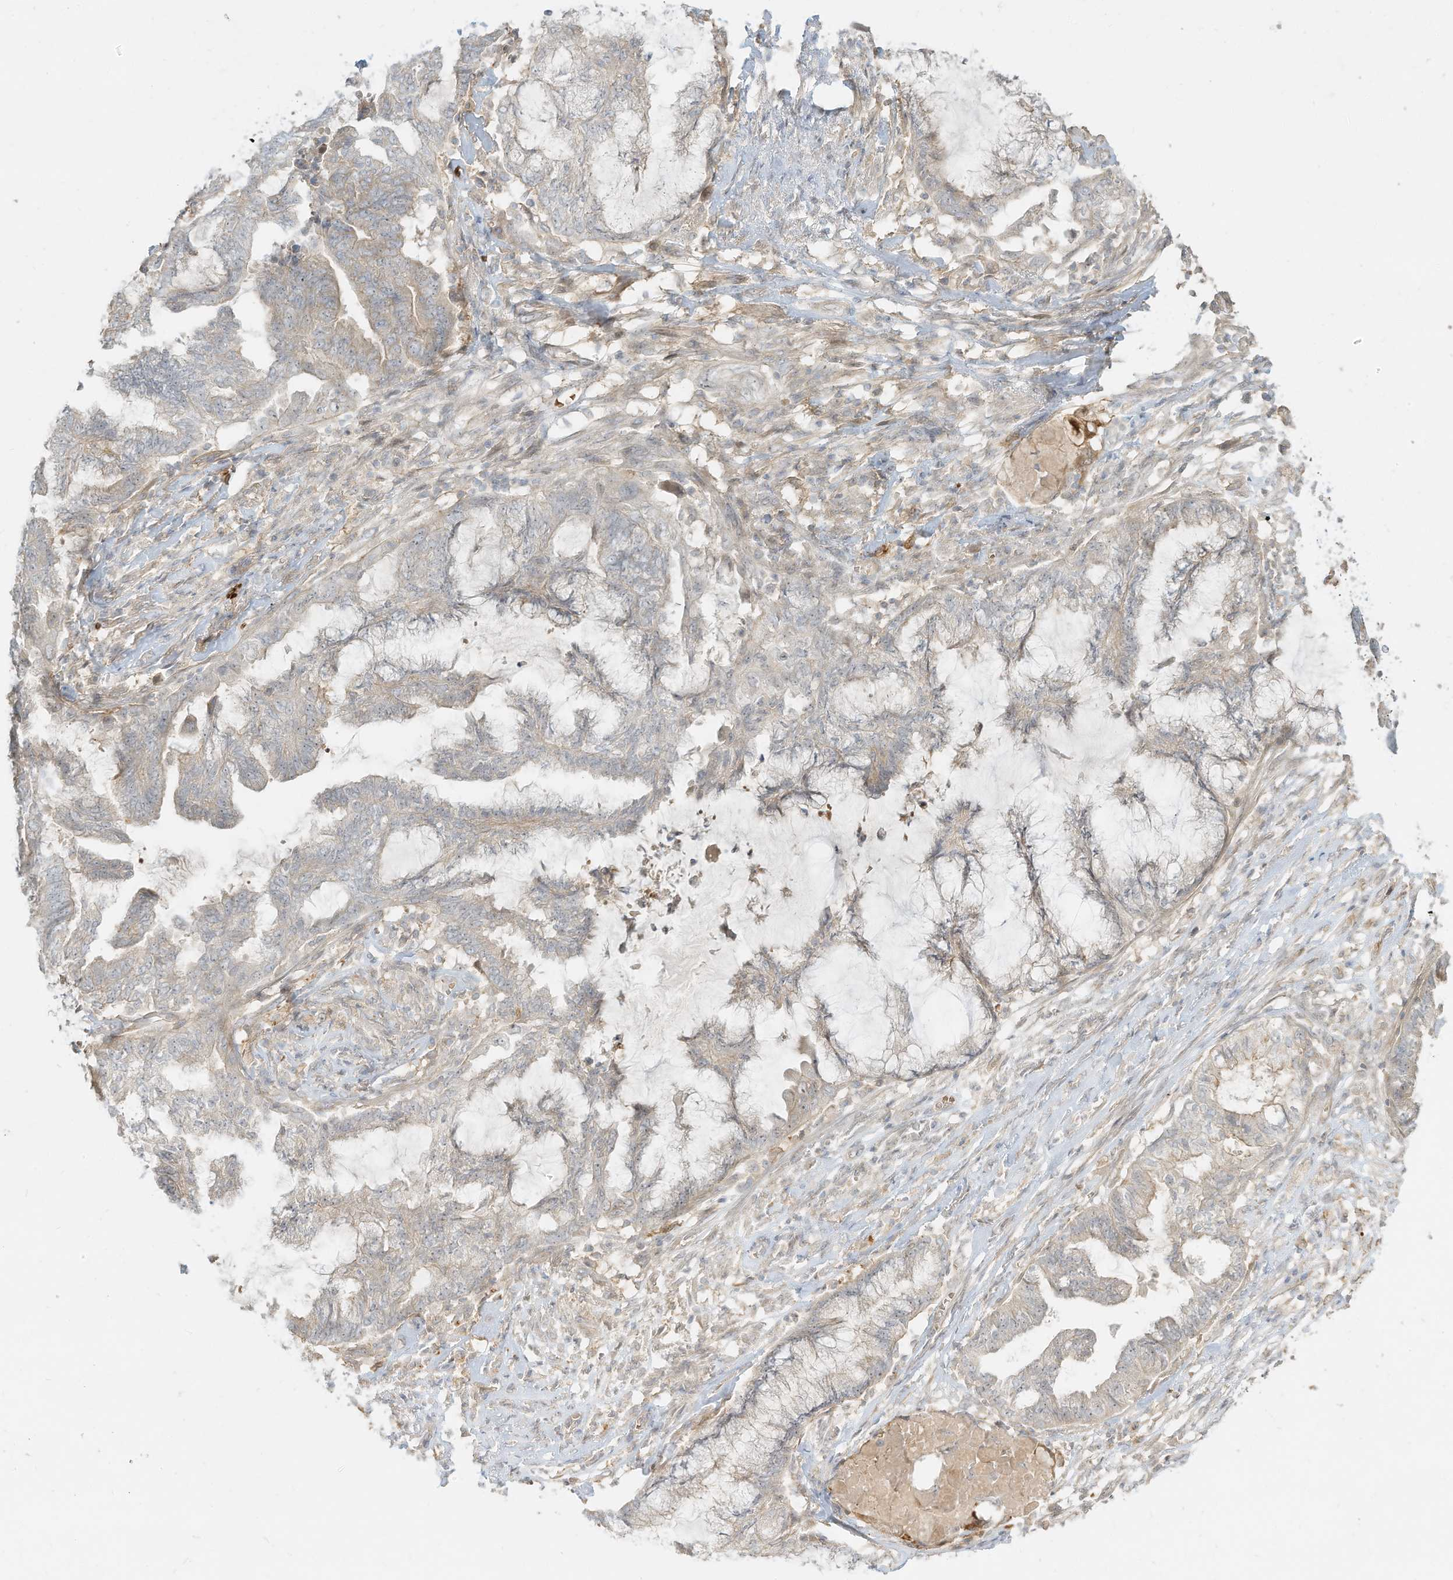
{"staining": {"intensity": "weak", "quantity": "<25%", "location": "cytoplasmic/membranous"}, "tissue": "endometrial cancer", "cell_type": "Tumor cells", "image_type": "cancer", "snomed": [{"axis": "morphology", "description": "Adenocarcinoma, NOS"}, {"axis": "topography", "description": "Endometrium"}], "caption": "Endometrial cancer (adenocarcinoma) was stained to show a protein in brown. There is no significant staining in tumor cells.", "gene": "OFD1", "patient": {"sex": "female", "age": 86}}